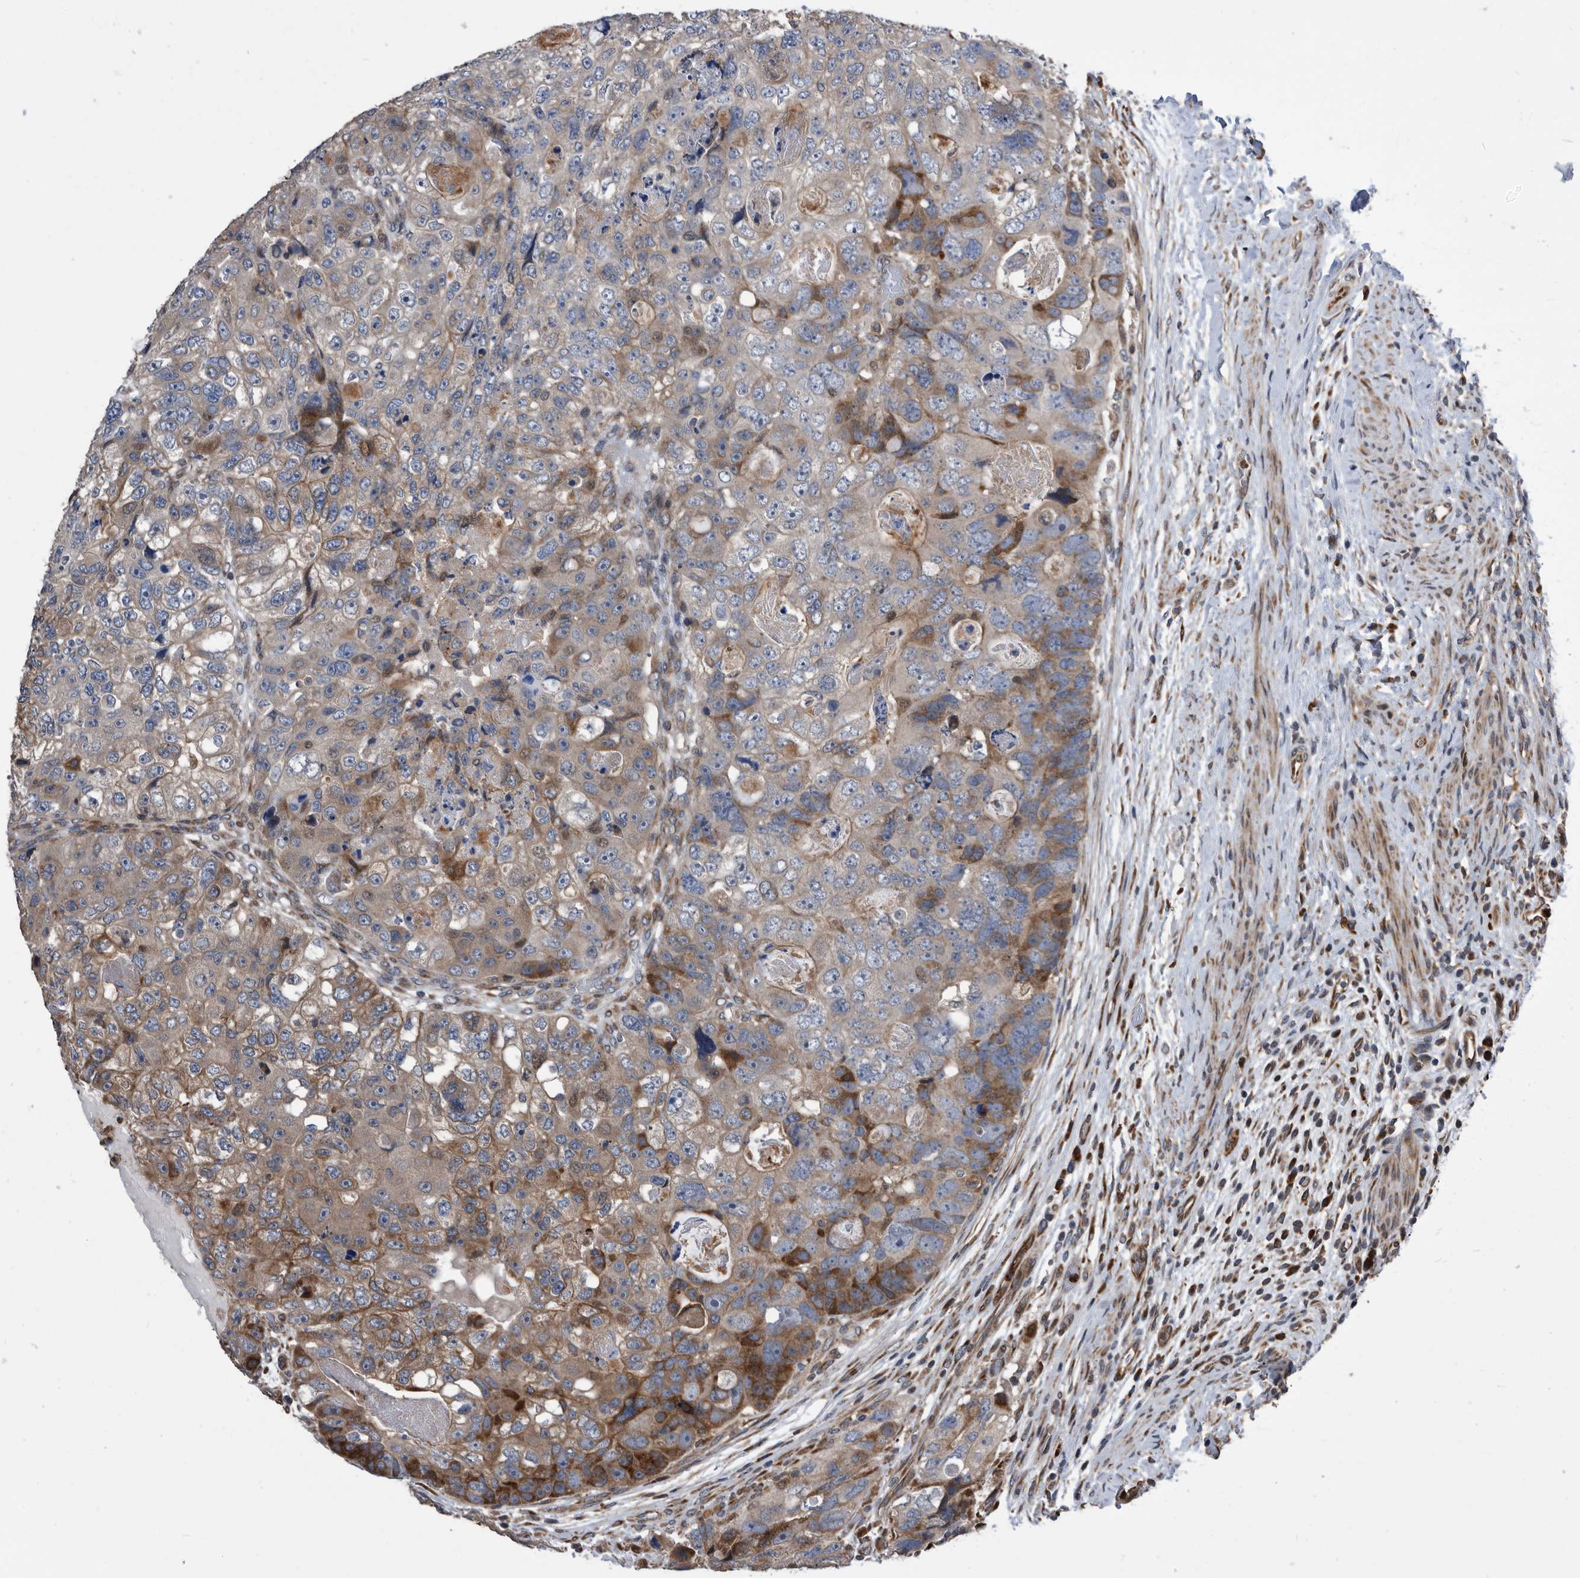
{"staining": {"intensity": "moderate", "quantity": "<25%", "location": "cytoplasmic/membranous"}, "tissue": "colorectal cancer", "cell_type": "Tumor cells", "image_type": "cancer", "snomed": [{"axis": "morphology", "description": "Adenocarcinoma, NOS"}, {"axis": "topography", "description": "Rectum"}], "caption": "About <25% of tumor cells in human colorectal adenocarcinoma demonstrate moderate cytoplasmic/membranous protein staining as visualized by brown immunohistochemical staining.", "gene": "SERINC2", "patient": {"sex": "male", "age": 59}}